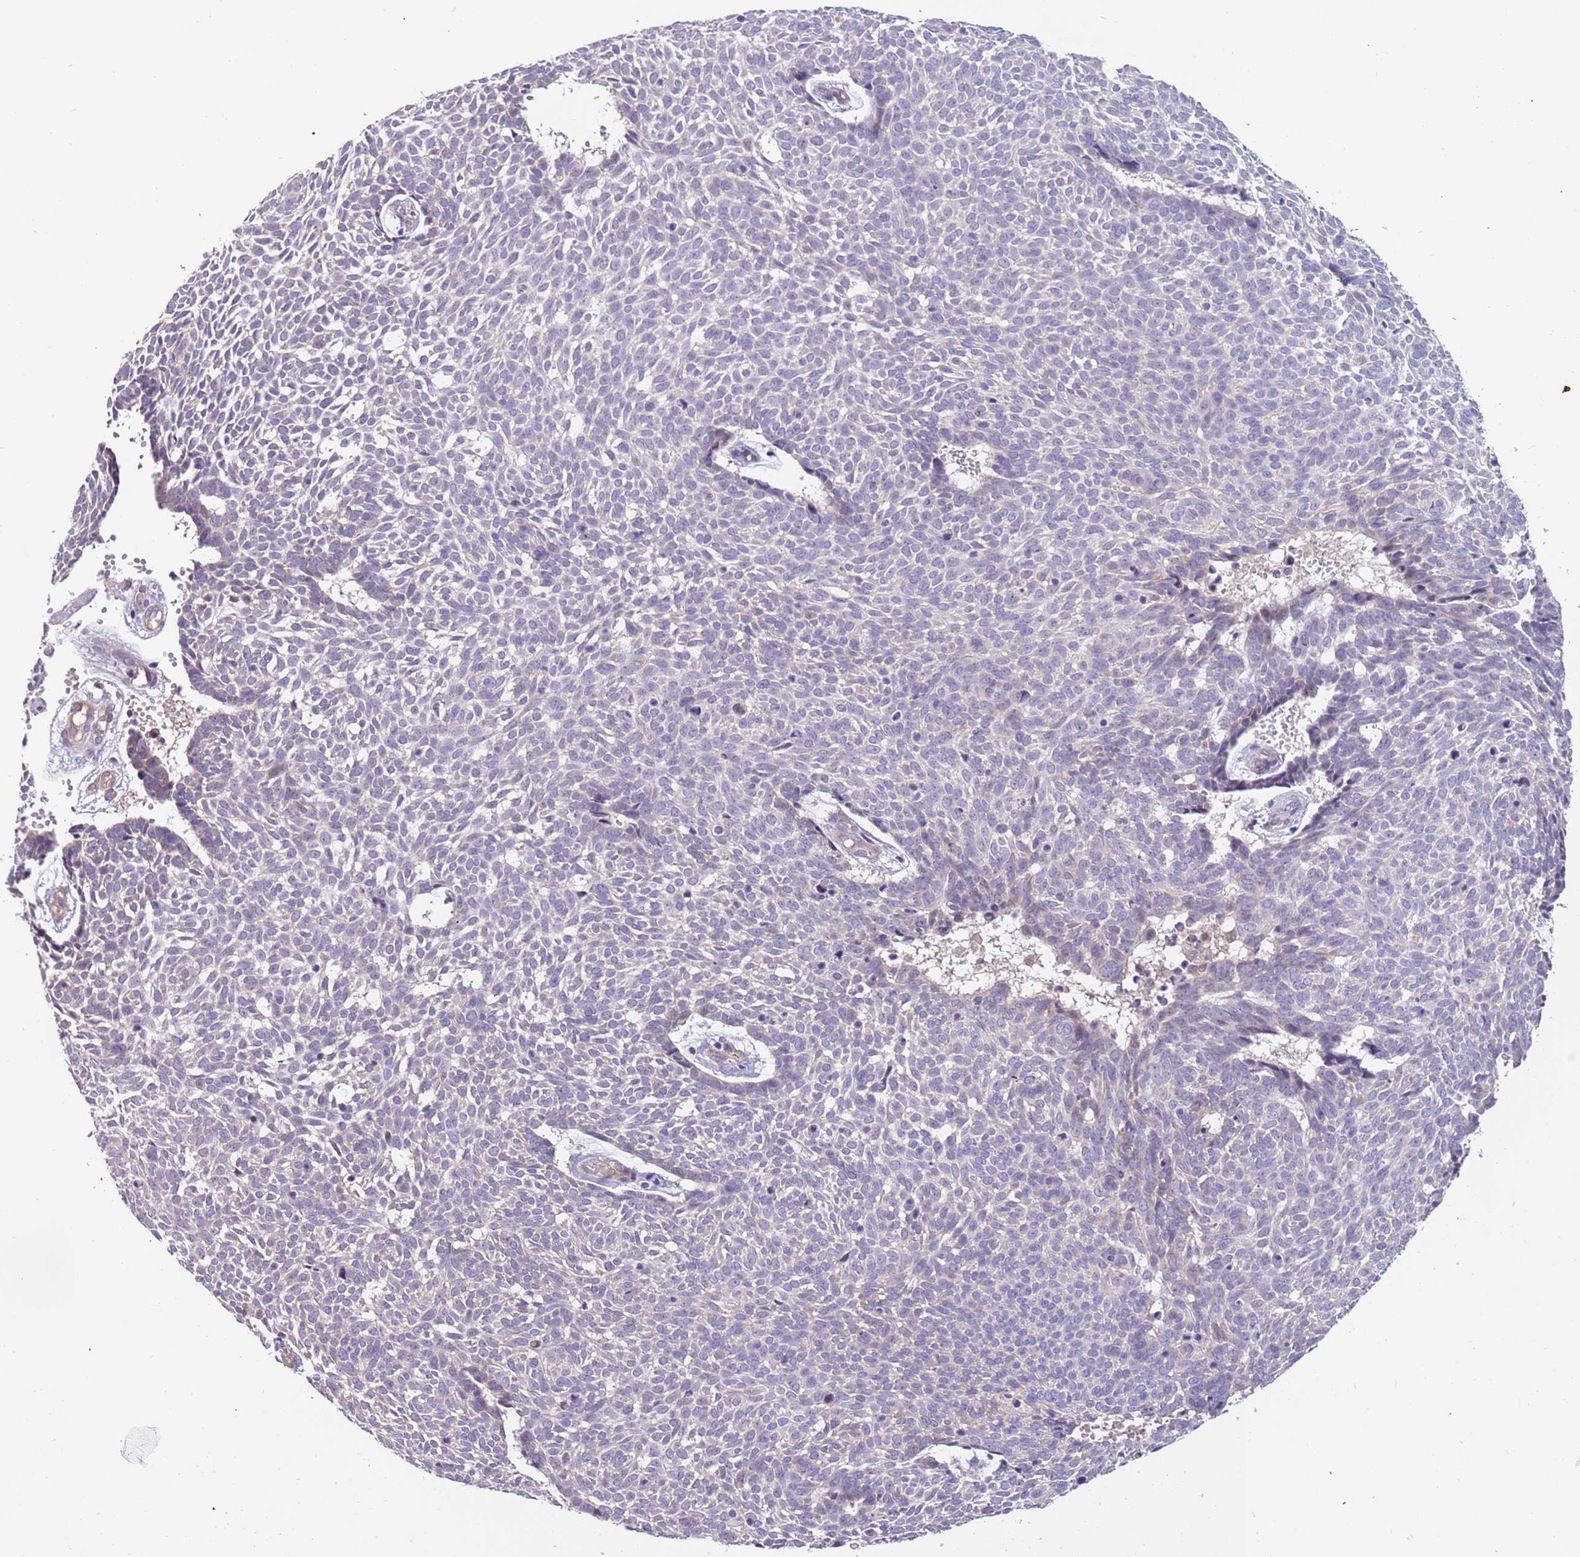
{"staining": {"intensity": "negative", "quantity": "none", "location": "none"}, "tissue": "skin cancer", "cell_type": "Tumor cells", "image_type": "cancer", "snomed": [{"axis": "morphology", "description": "Basal cell carcinoma"}, {"axis": "topography", "description": "Skin"}], "caption": "This image is of basal cell carcinoma (skin) stained with IHC to label a protein in brown with the nuclei are counter-stained blue. There is no positivity in tumor cells.", "gene": "CABYR", "patient": {"sex": "male", "age": 61}}